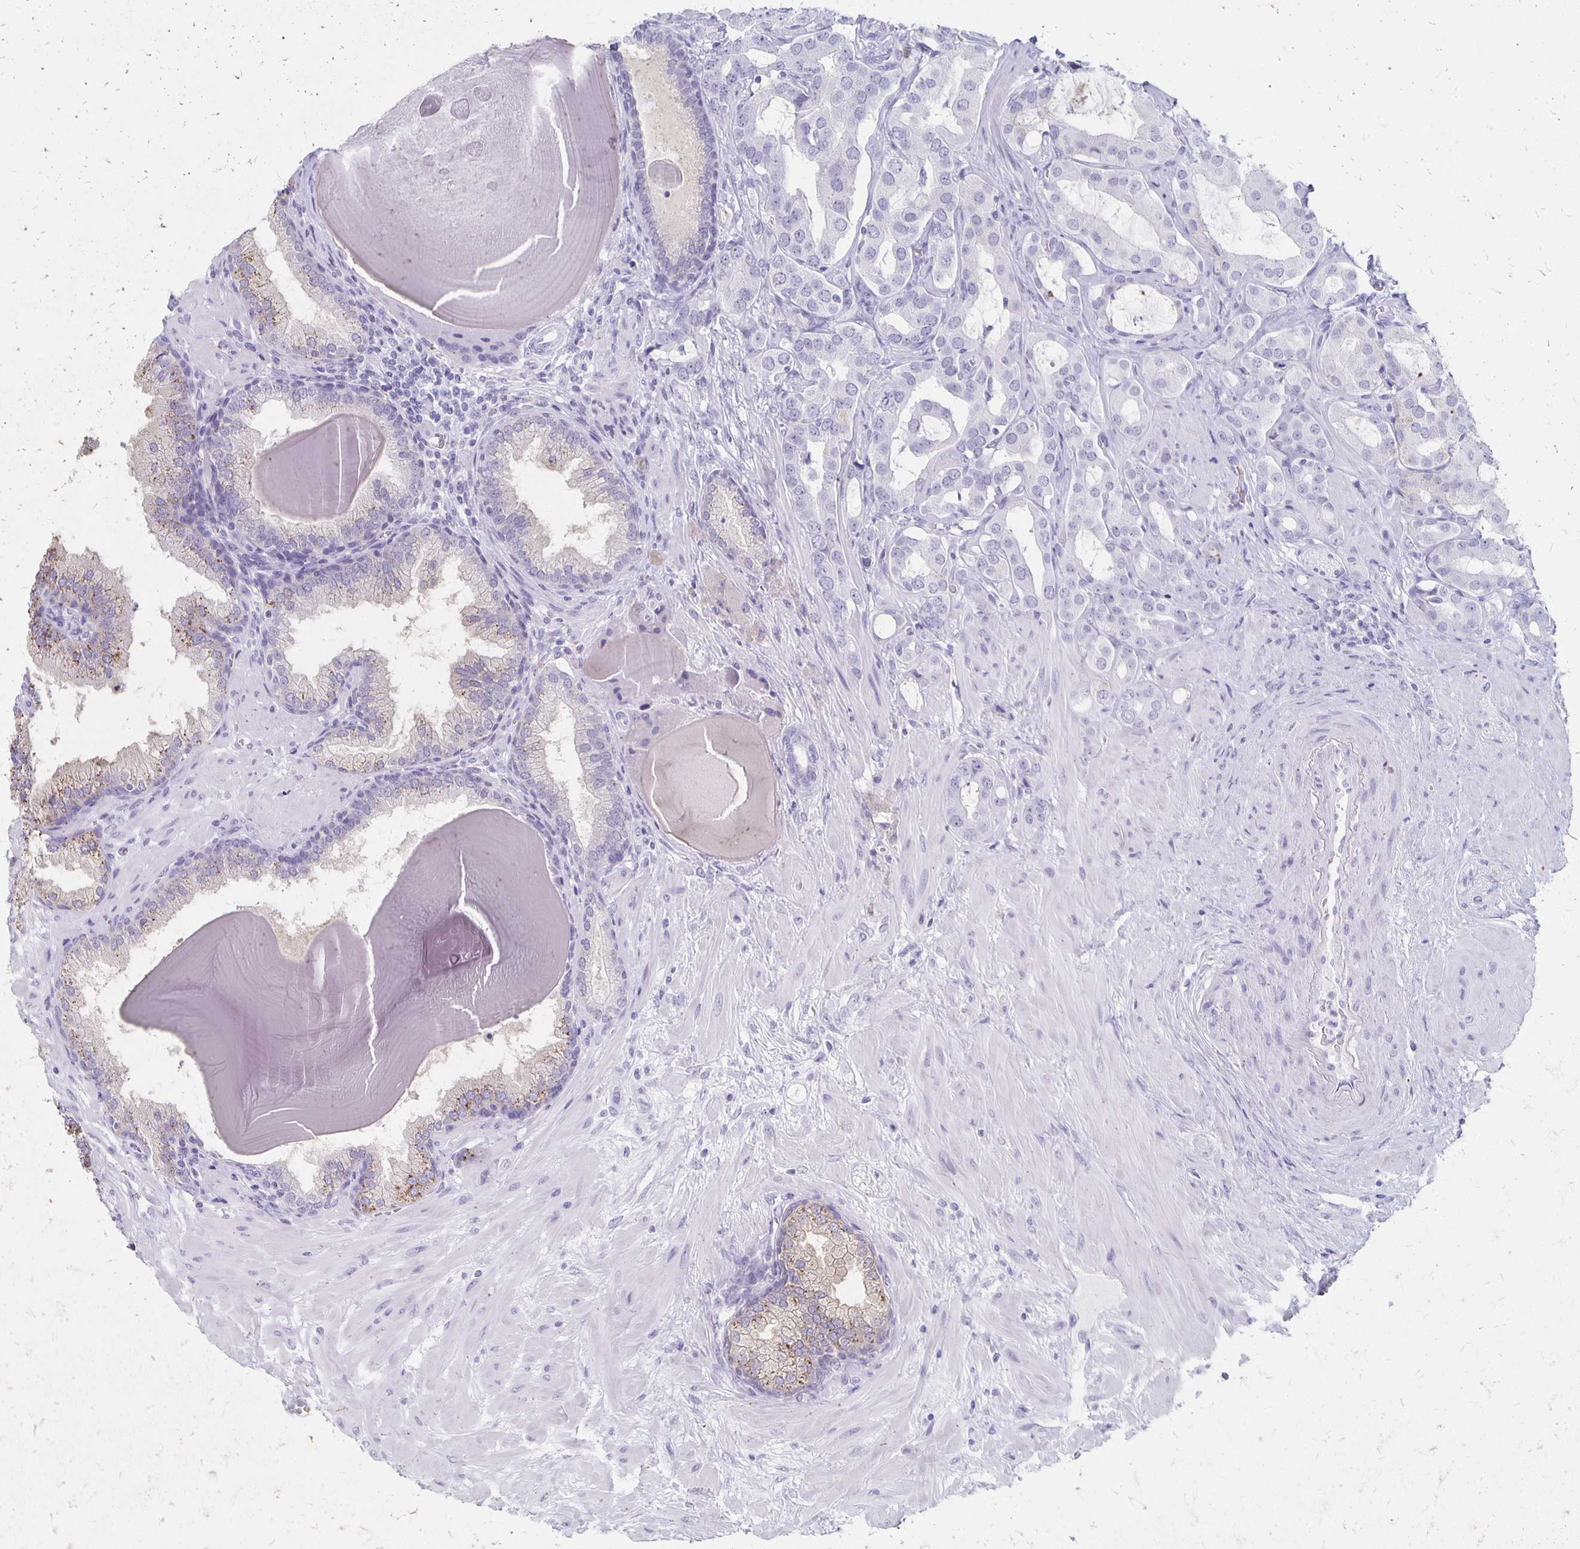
{"staining": {"intensity": "negative", "quantity": "none", "location": "none"}, "tissue": "prostate cancer", "cell_type": "Tumor cells", "image_type": "cancer", "snomed": [{"axis": "morphology", "description": "Adenocarcinoma, Low grade"}, {"axis": "topography", "description": "Prostate"}], "caption": "The image shows no staining of tumor cells in prostate low-grade adenocarcinoma. (DAB (3,3'-diaminobenzidine) immunohistochemistry (IHC) visualized using brightfield microscopy, high magnification).", "gene": "MAGEC2", "patient": {"sex": "male", "age": 57}}